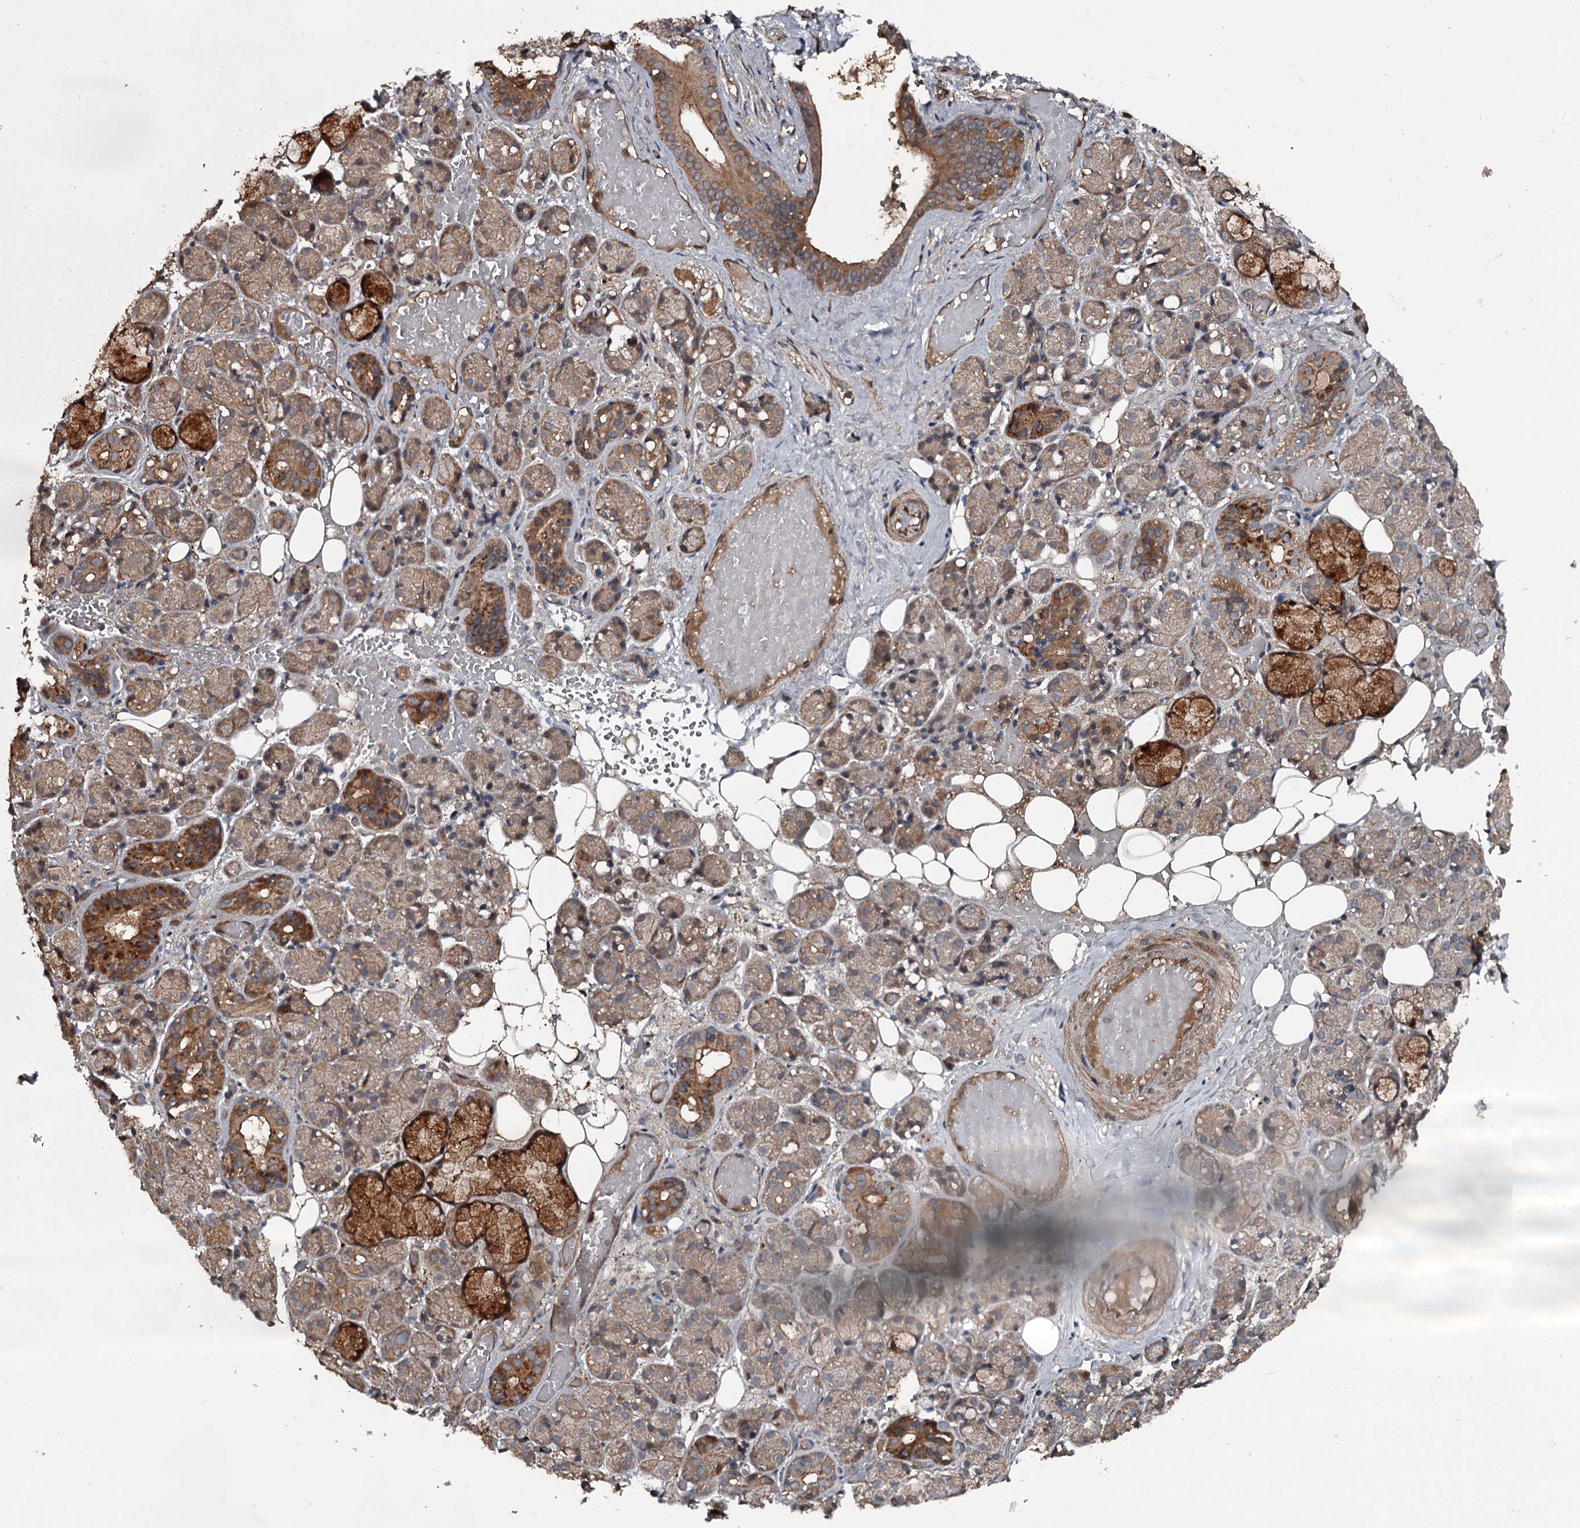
{"staining": {"intensity": "strong", "quantity": "25%-75%", "location": "cytoplasmic/membranous"}, "tissue": "salivary gland", "cell_type": "Glandular cells", "image_type": "normal", "snomed": [{"axis": "morphology", "description": "Normal tissue, NOS"}, {"axis": "topography", "description": "Salivary gland"}], "caption": "IHC micrograph of benign salivary gland stained for a protein (brown), which reveals high levels of strong cytoplasmic/membranous expression in about 25%-75% of glandular cells.", "gene": "RAB21", "patient": {"sex": "male", "age": 63}}